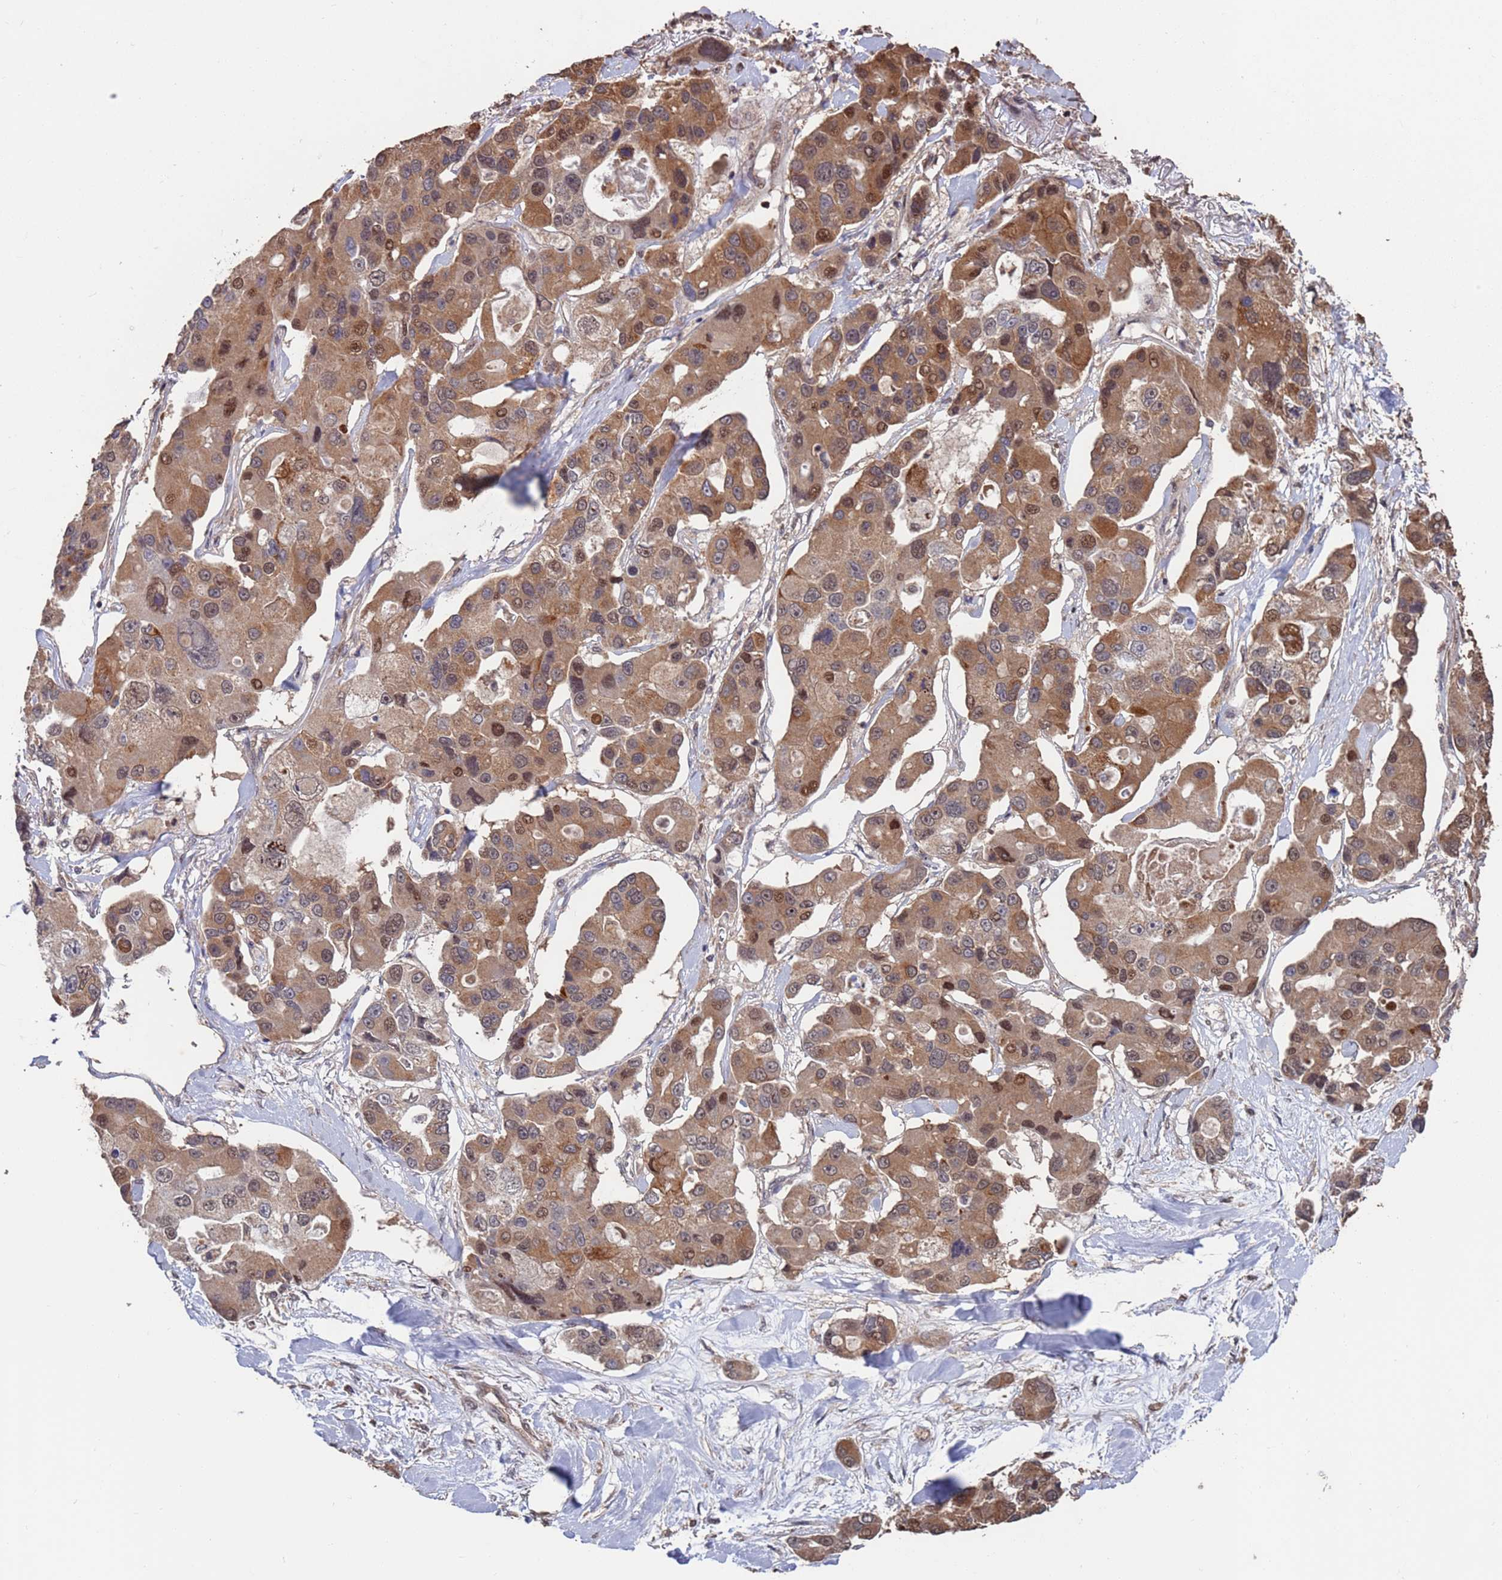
{"staining": {"intensity": "moderate", "quantity": ">75%", "location": "cytoplasmic/membranous,nuclear"}, "tissue": "lung cancer", "cell_type": "Tumor cells", "image_type": "cancer", "snomed": [{"axis": "morphology", "description": "Adenocarcinoma, NOS"}, {"axis": "topography", "description": "Lung"}], "caption": "Lung adenocarcinoma was stained to show a protein in brown. There is medium levels of moderate cytoplasmic/membranous and nuclear staining in approximately >75% of tumor cells.", "gene": "PRR7", "patient": {"sex": "female", "age": 54}}